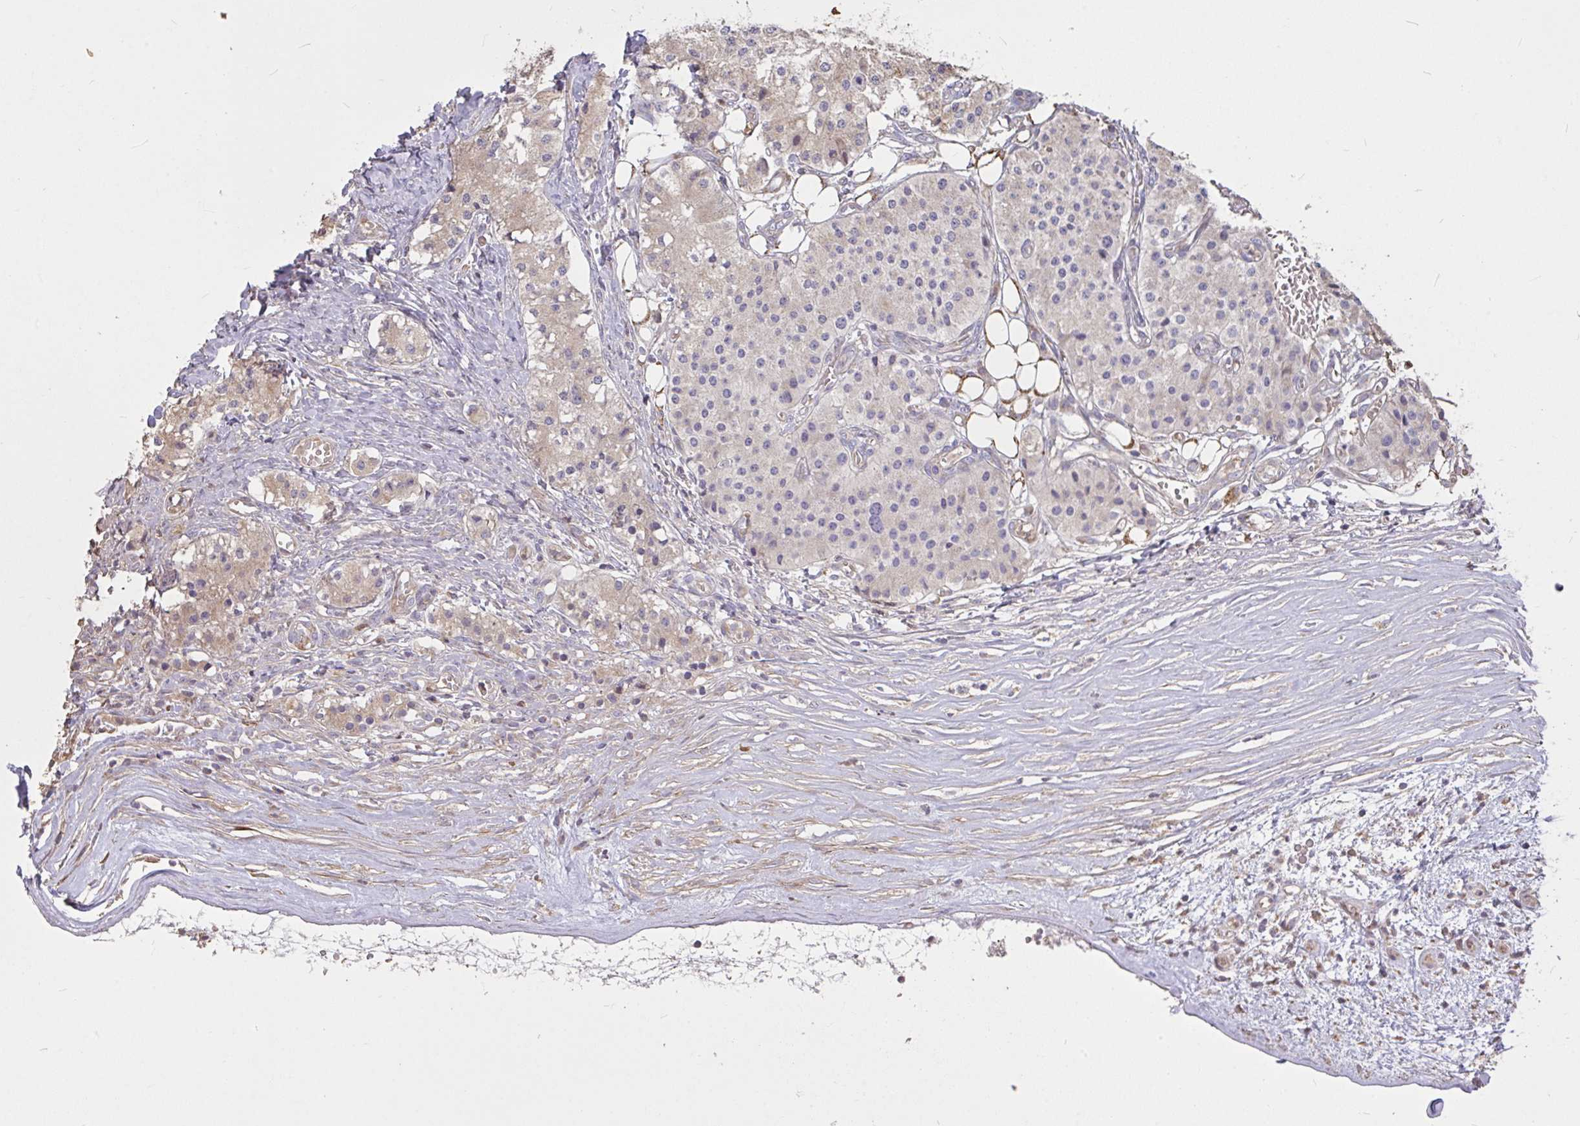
{"staining": {"intensity": "weak", "quantity": "25%-75%", "location": "cytoplasmic/membranous"}, "tissue": "carcinoid", "cell_type": "Tumor cells", "image_type": "cancer", "snomed": [{"axis": "morphology", "description": "Carcinoid, malignant, NOS"}, {"axis": "topography", "description": "Colon"}], "caption": "An image showing weak cytoplasmic/membranous staining in approximately 25%-75% of tumor cells in carcinoid (malignant), as visualized by brown immunohistochemical staining.", "gene": "FCER1A", "patient": {"sex": "female", "age": 52}}